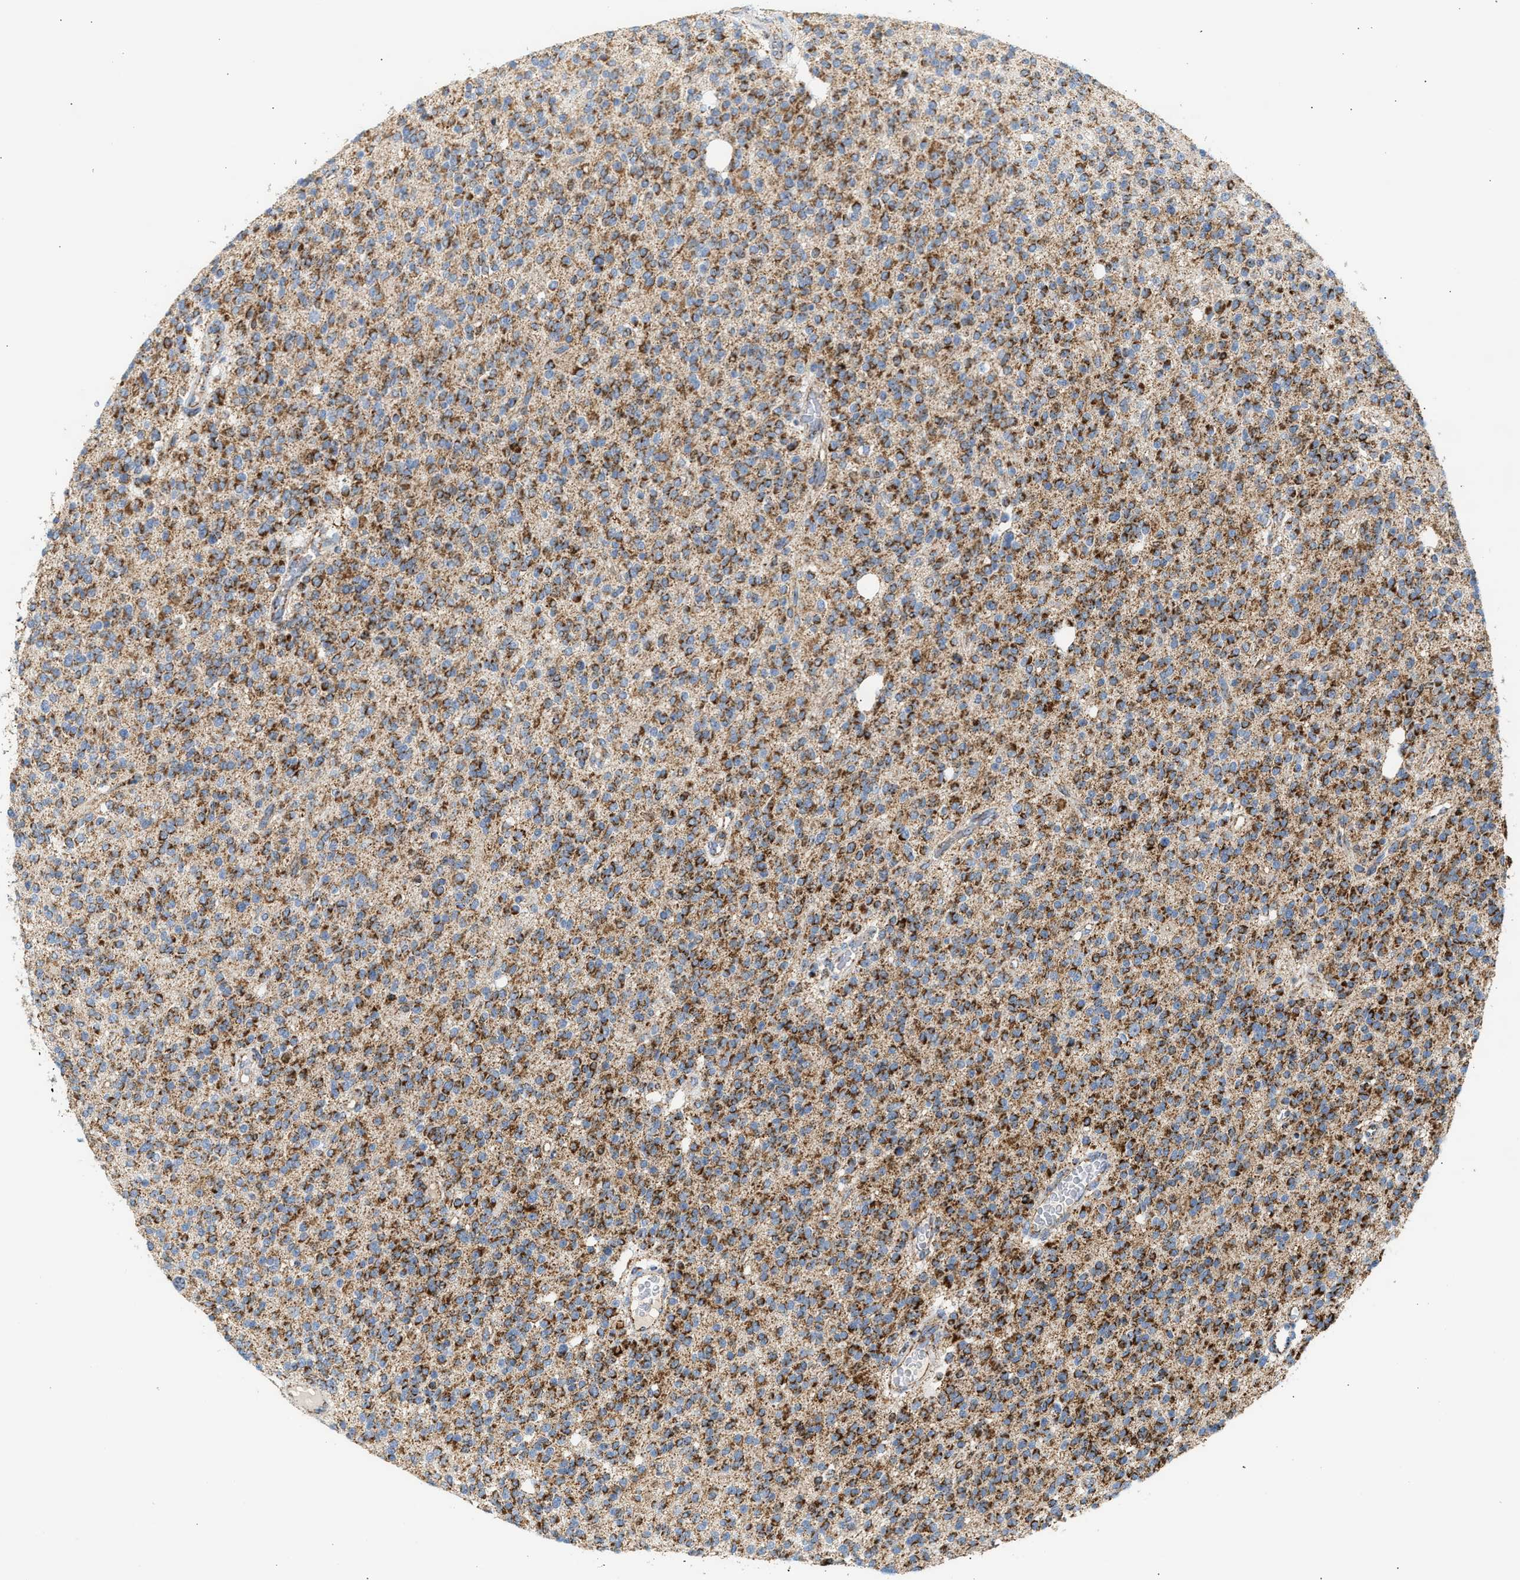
{"staining": {"intensity": "strong", "quantity": ">75%", "location": "cytoplasmic/membranous"}, "tissue": "glioma", "cell_type": "Tumor cells", "image_type": "cancer", "snomed": [{"axis": "morphology", "description": "Glioma, malignant, High grade"}, {"axis": "topography", "description": "Brain"}], "caption": "A brown stain shows strong cytoplasmic/membranous positivity of a protein in high-grade glioma (malignant) tumor cells.", "gene": "OGDH", "patient": {"sex": "male", "age": 34}}